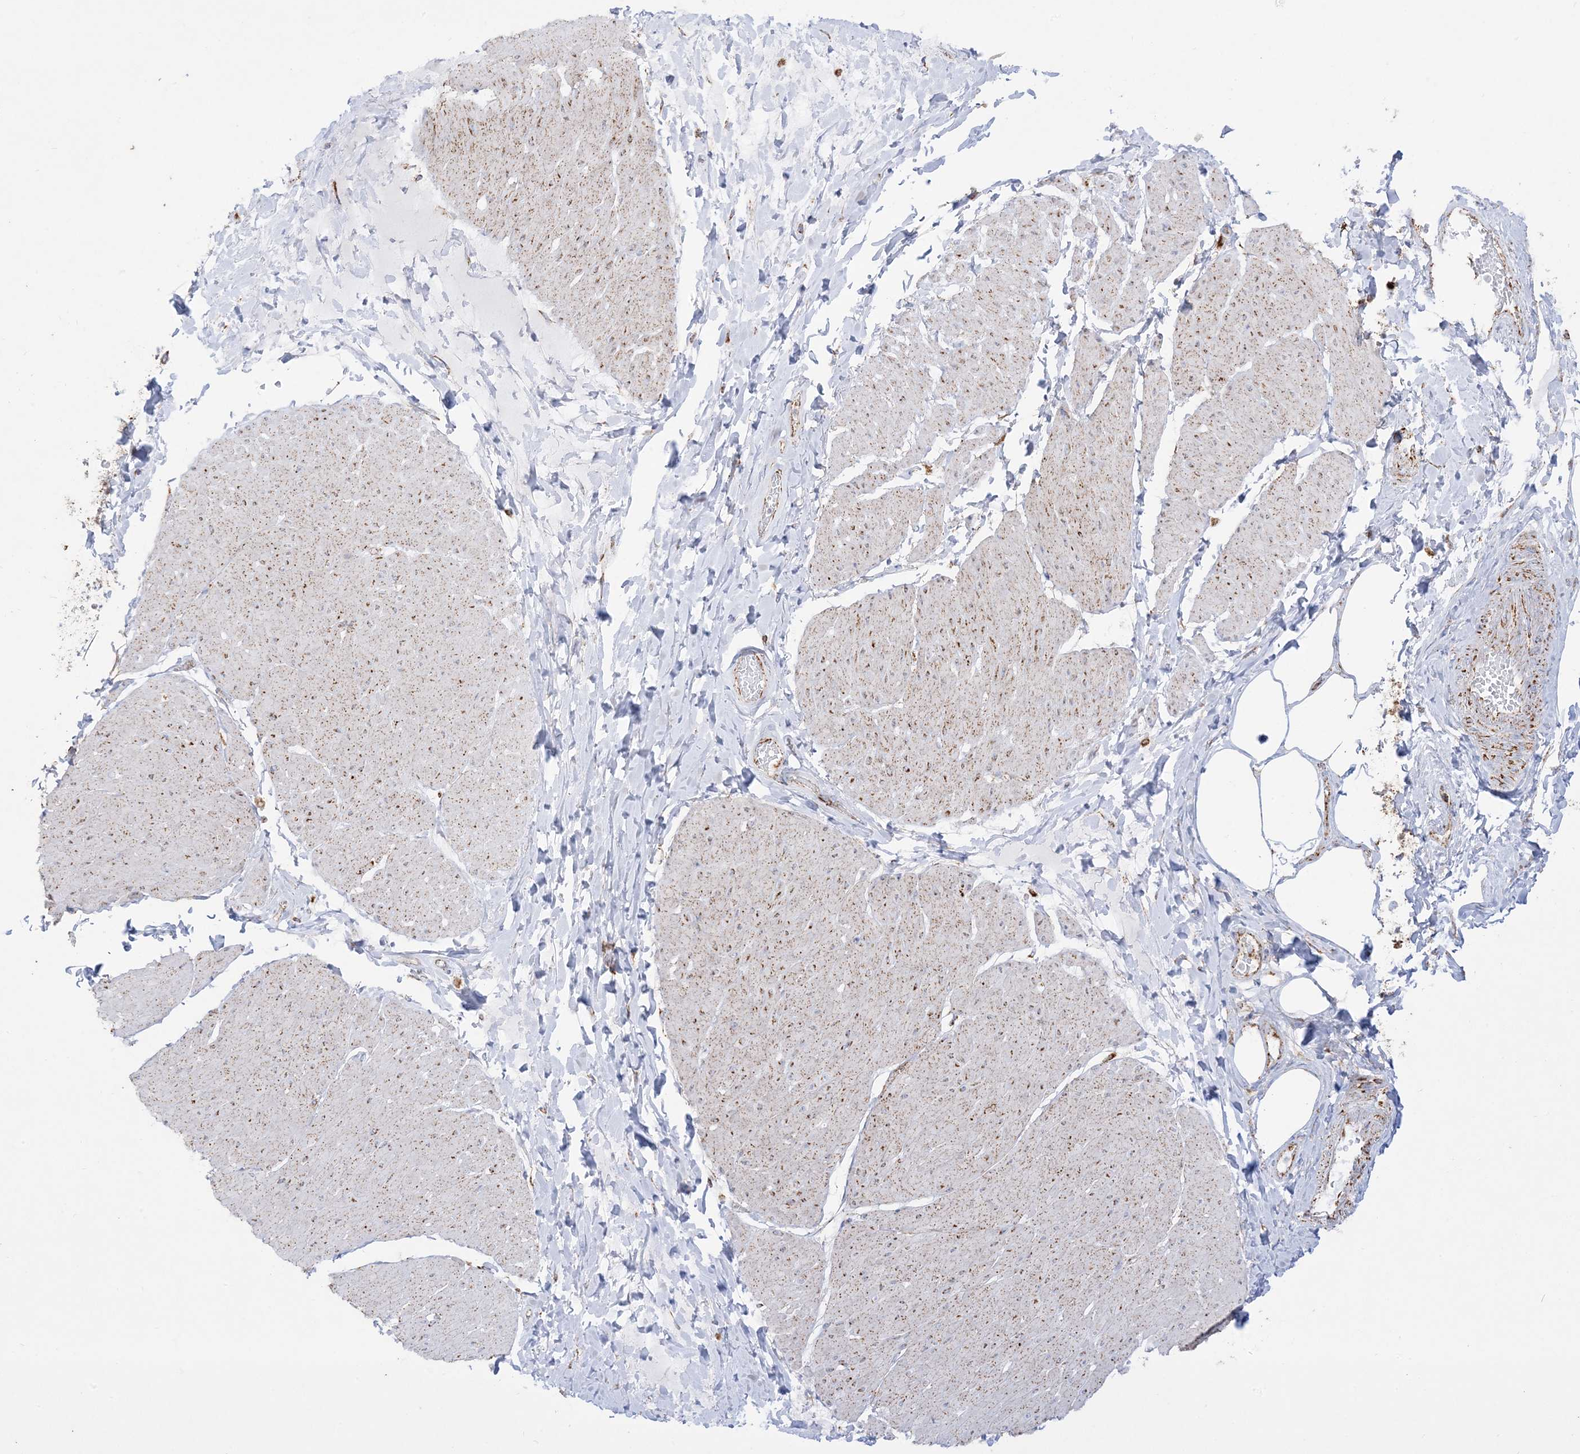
{"staining": {"intensity": "weak", "quantity": ">75%", "location": "cytoplasmic/membranous"}, "tissue": "smooth muscle", "cell_type": "Smooth muscle cells", "image_type": "normal", "snomed": [{"axis": "morphology", "description": "Urothelial carcinoma, High grade"}, {"axis": "topography", "description": "Urinary bladder"}], "caption": "The immunohistochemical stain shows weak cytoplasmic/membranous staining in smooth muscle cells of benign smooth muscle.", "gene": "MRPS36", "patient": {"sex": "male", "age": 46}}